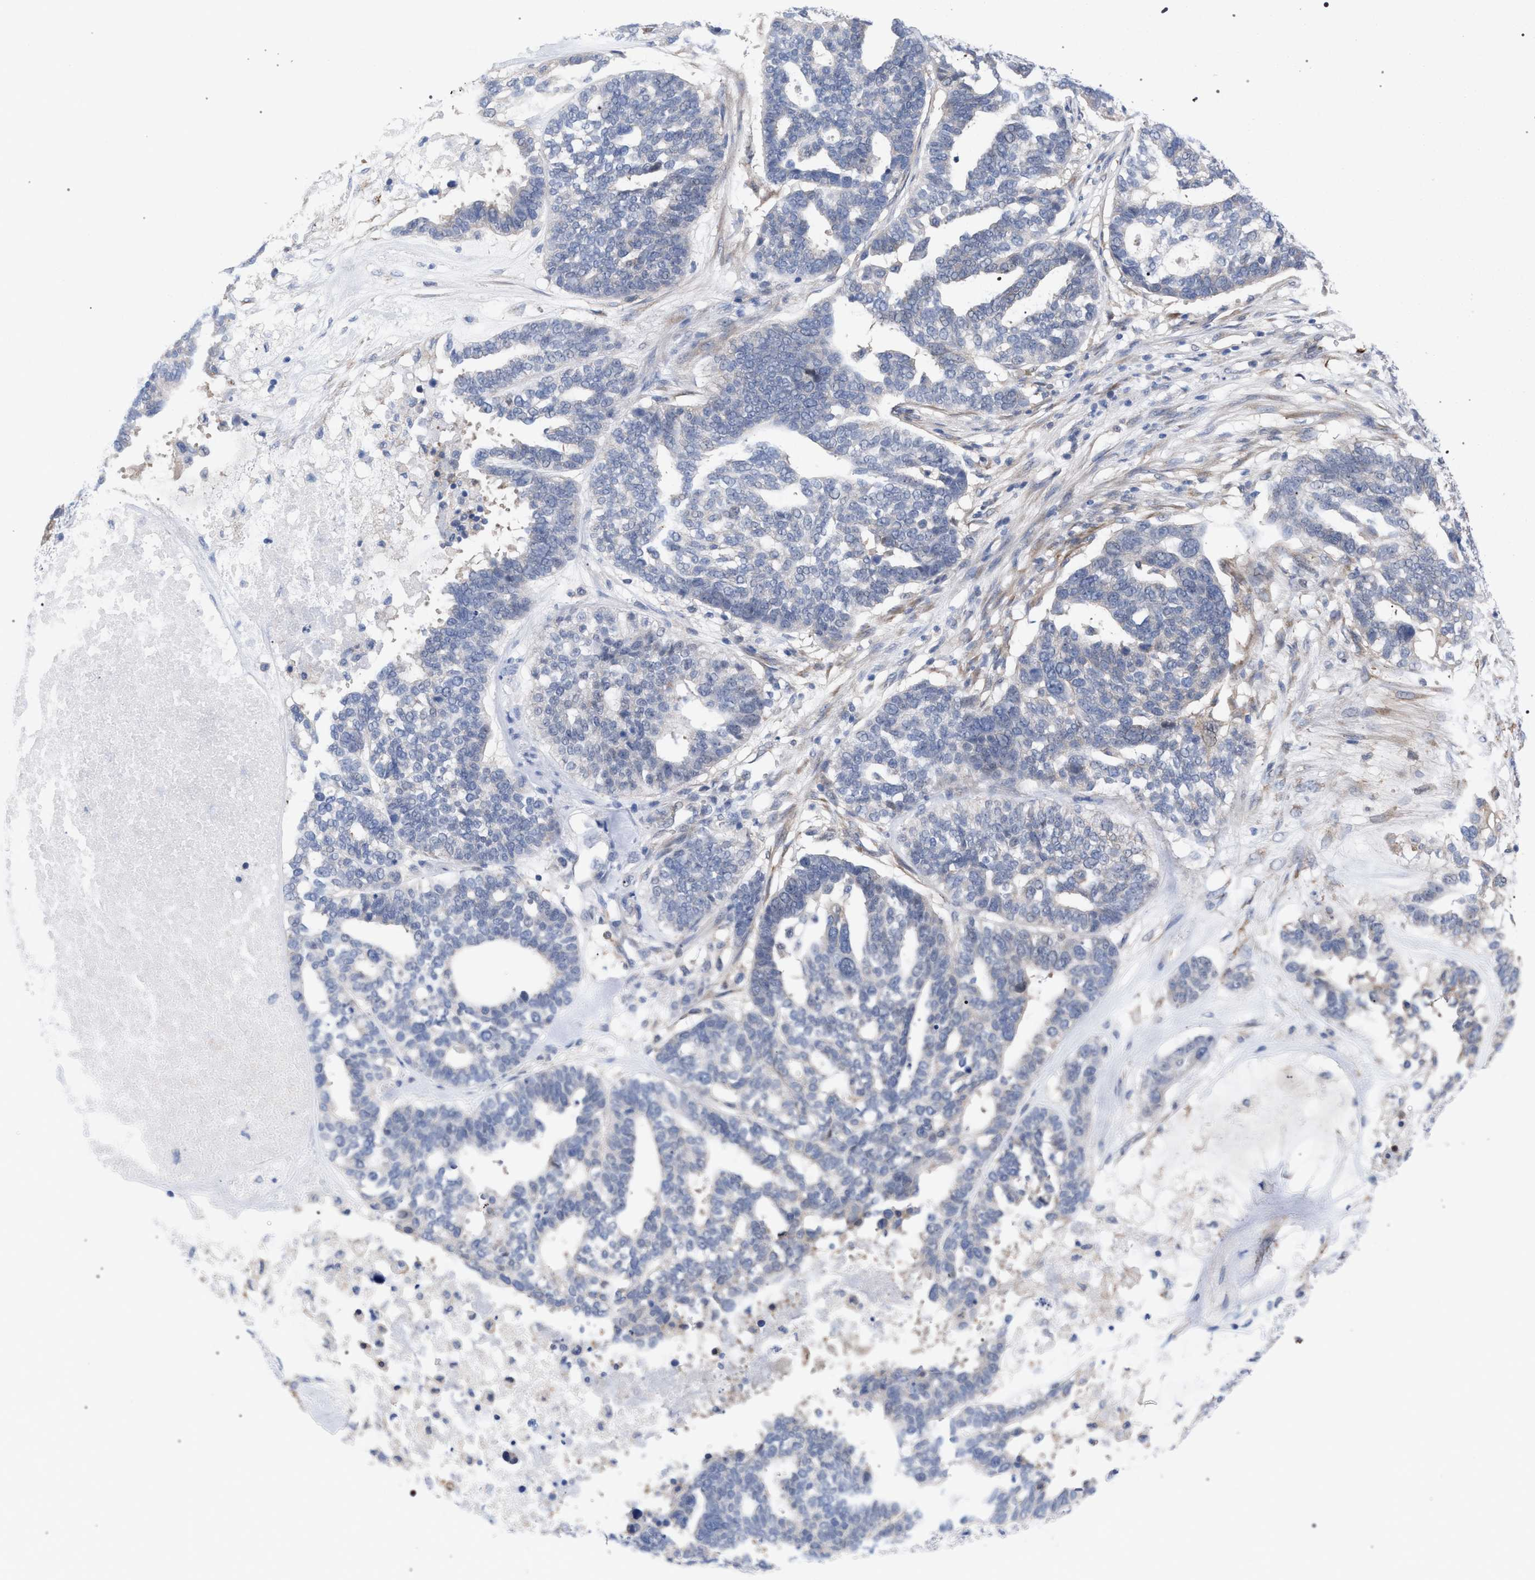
{"staining": {"intensity": "negative", "quantity": "none", "location": "none"}, "tissue": "ovarian cancer", "cell_type": "Tumor cells", "image_type": "cancer", "snomed": [{"axis": "morphology", "description": "Cystadenocarcinoma, serous, NOS"}, {"axis": "topography", "description": "Ovary"}], "caption": "Immunohistochemical staining of ovarian serous cystadenocarcinoma displays no significant staining in tumor cells. (Immunohistochemistry (ihc), brightfield microscopy, high magnification).", "gene": "FHOD3", "patient": {"sex": "female", "age": 59}}